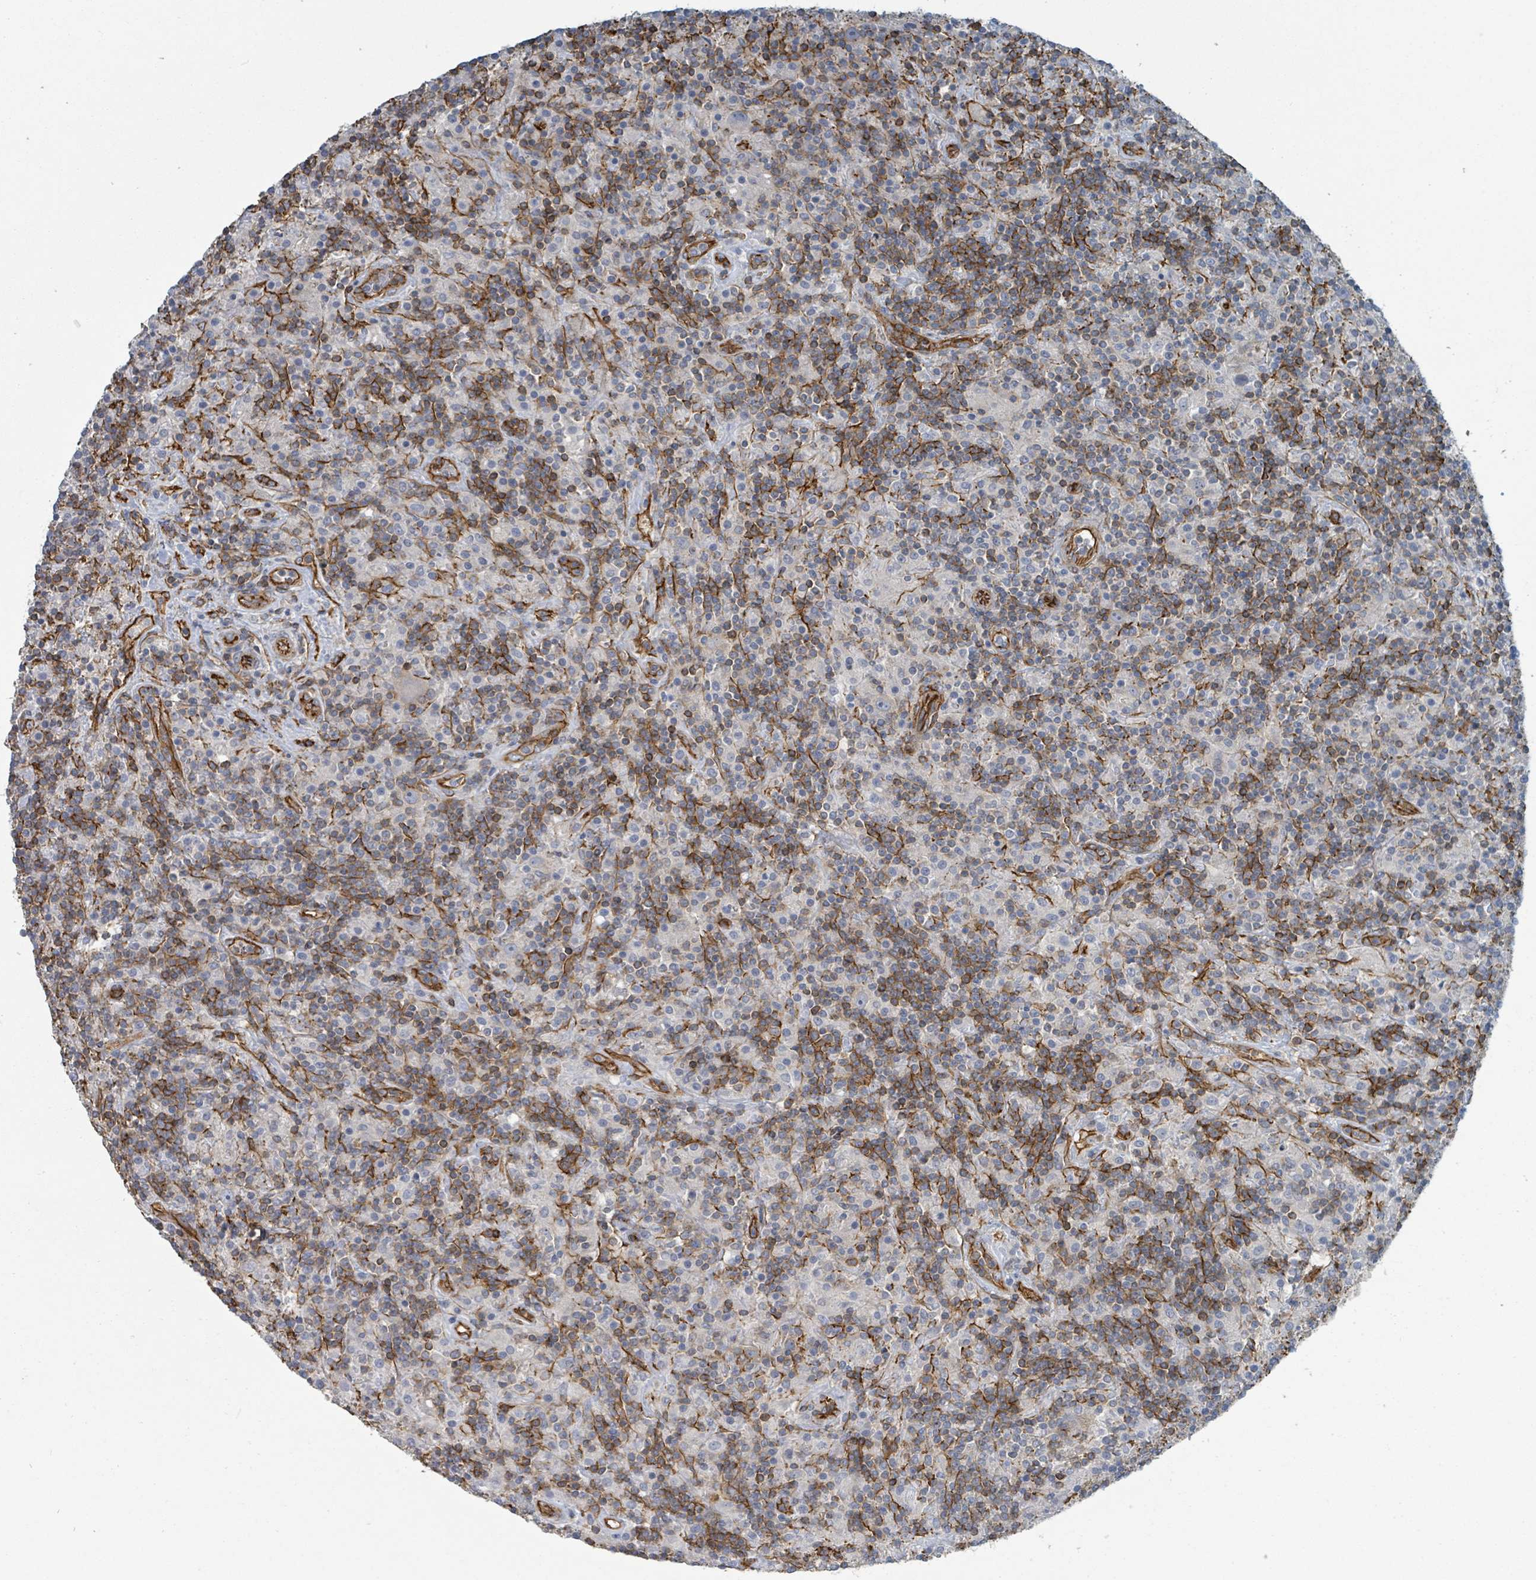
{"staining": {"intensity": "moderate", "quantity": "25%-75%", "location": "cytoplasmic/membranous"}, "tissue": "lymphoma", "cell_type": "Tumor cells", "image_type": "cancer", "snomed": [{"axis": "morphology", "description": "Hodgkin's disease, NOS"}, {"axis": "topography", "description": "Lymph node"}], "caption": "Hodgkin's disease tissue demonstrates moderate cytoplasmic/membranous staining in approximately 25%-75% of tumor cells, visualized by immunohistochemistry.", "gene": "LDOC1", "patient": {"sex": "male", "age": 70}}